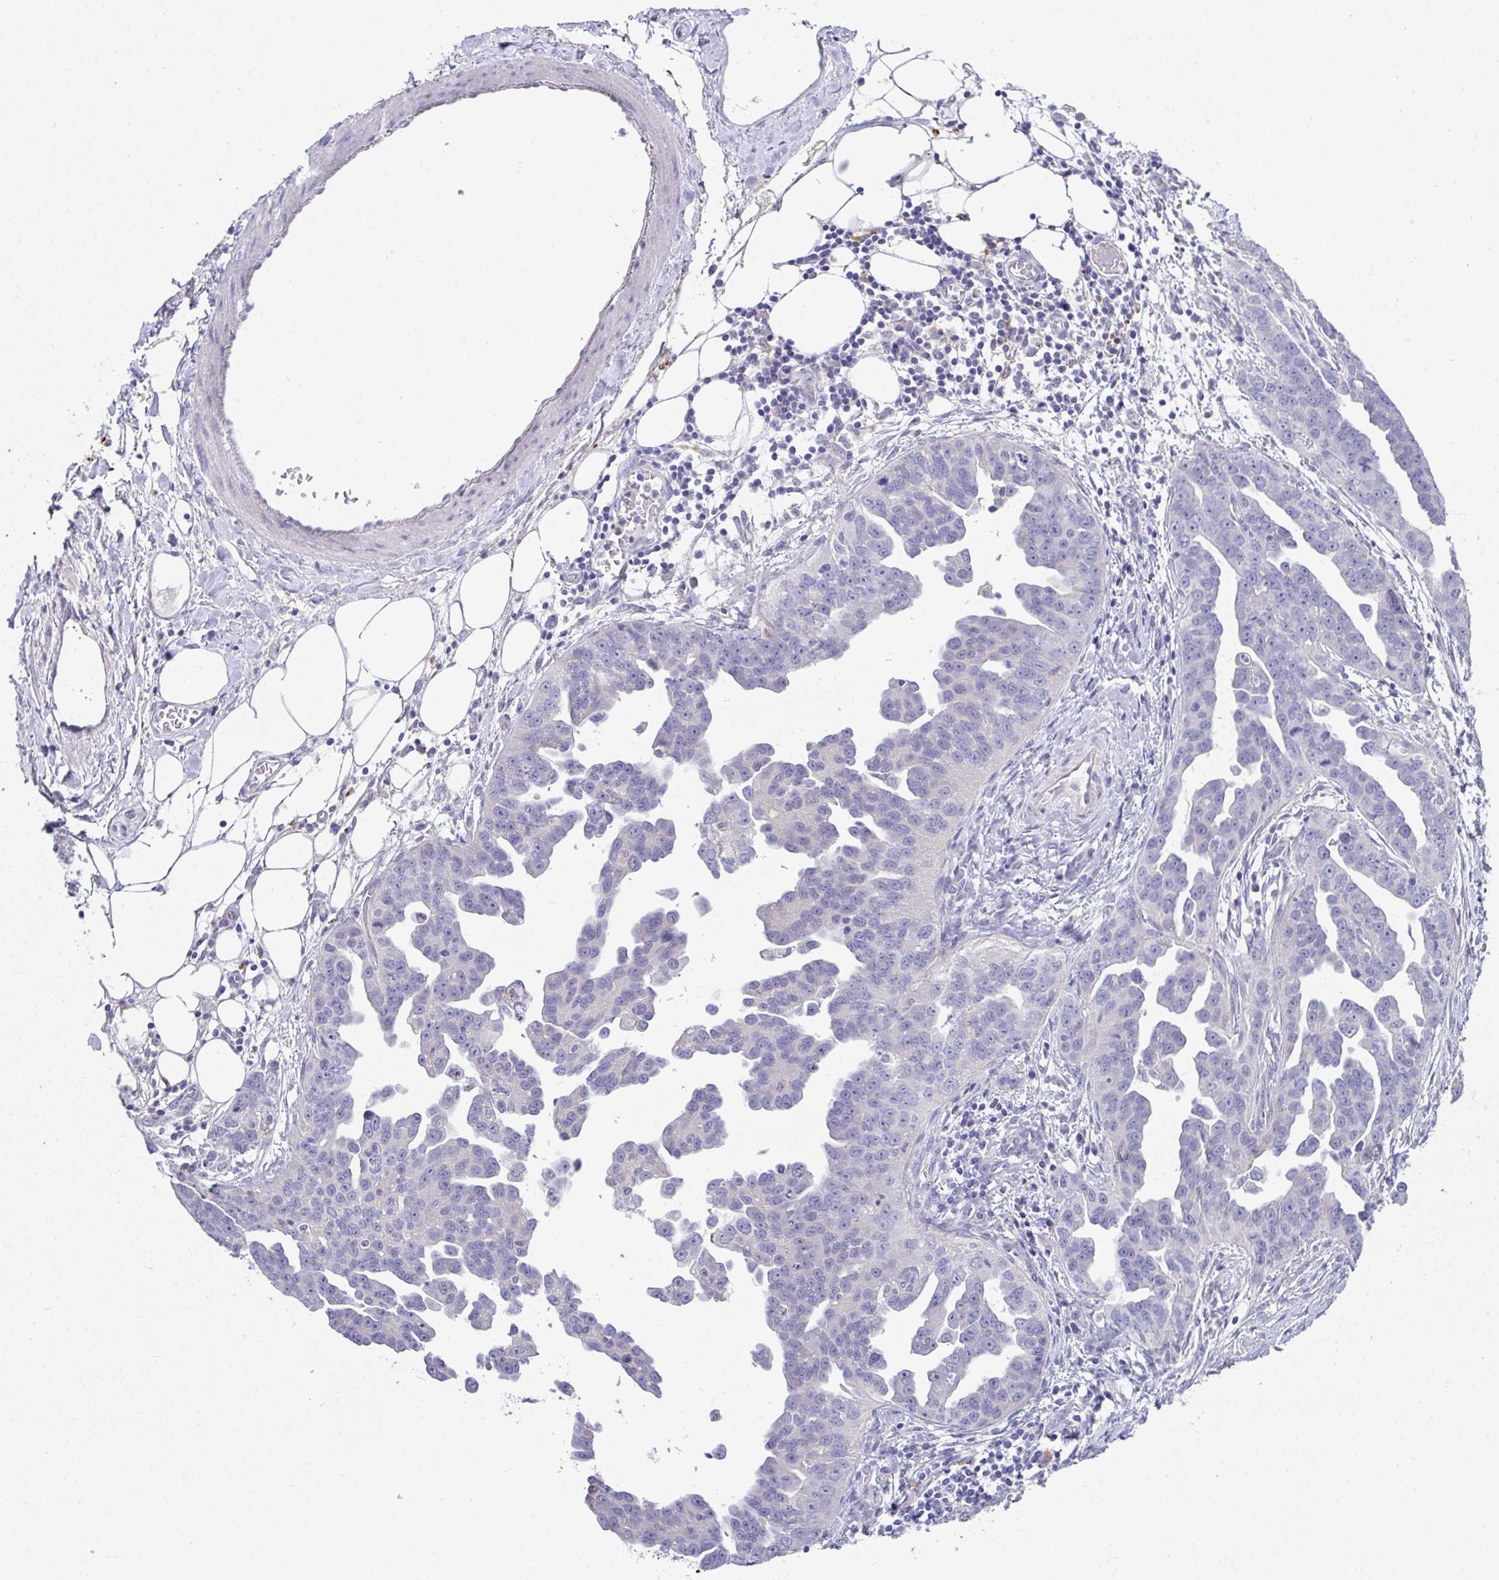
{"staining": {"intensity": "negative", "quantity": "none", "location": "none"}, "tissue": "ovarian cancer", "cell_type": "Tumor cells", "image_type": "cancer", "snomed": [{"axis": "morphology", "description": "Cystadenocarcinoma, serous, NOS"}, {"axis": "topography", "description": "Ovary"}], "caption": "Immunohistochemistry image of ovarian cancer (serous cystadenocarcinoma) stained for a protein (brown), which exhibits no expression in tumor cells.", "gene": "ZNF33A", "patient": {"sex": "female", "age": 75}}